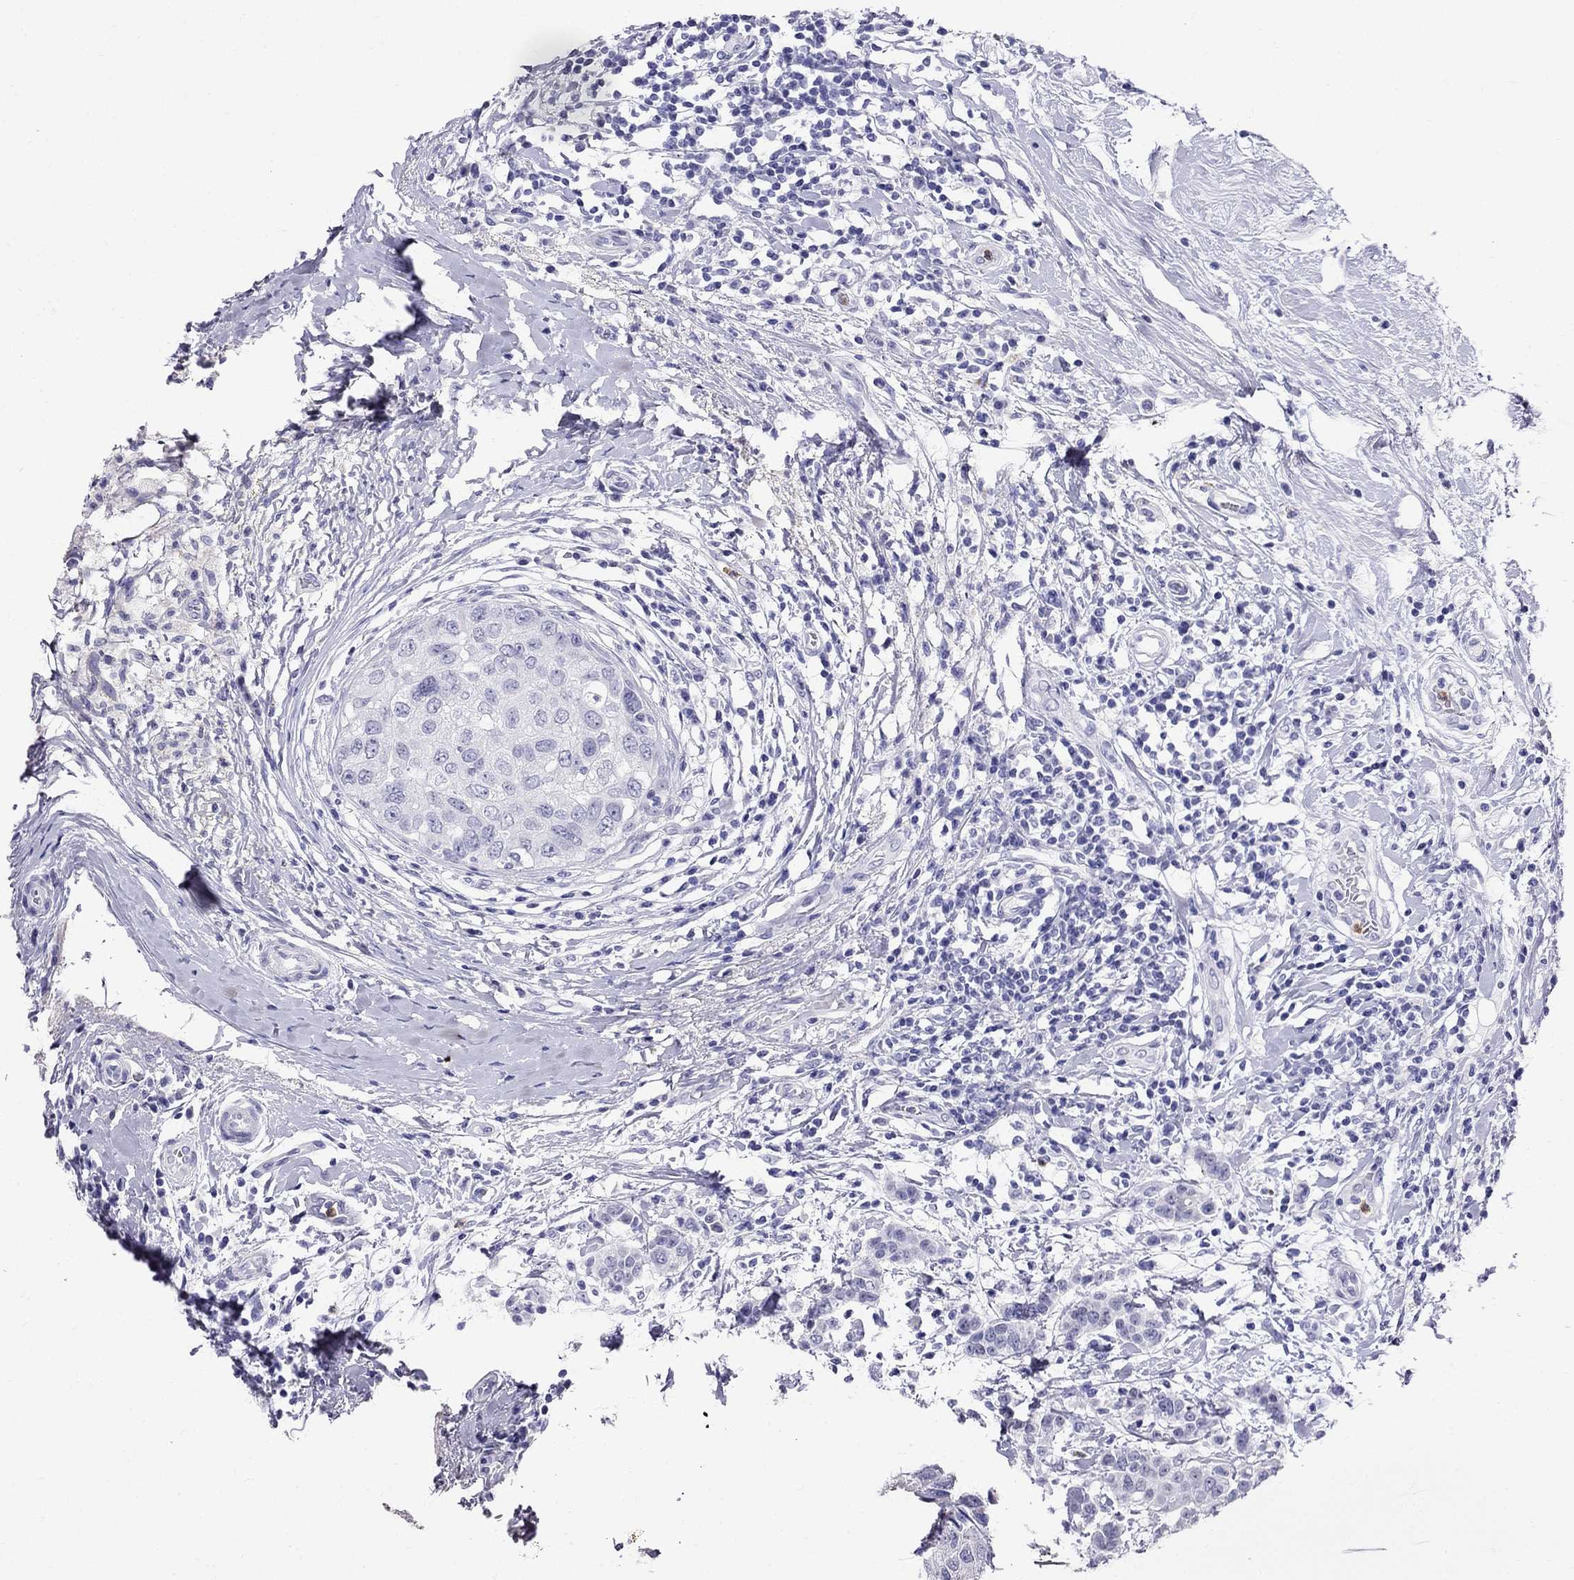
{"staining": {"intensity": "negative", "quantity": "none", "location": "none"}, "tissue": "breast cancer", "cell_type": "Tumor cells", "image_type": "cancer", "snomed": [{"axis": "morphology", "description": "Duct carcinoma"}, {"axis": "topography", "description": "Breast"}], "caption": "This is a image of IHC staining of breast cancer, which shows no expression in tumor cells.", "gene": "PPP1R36", "patient": {"sex": "female", "age": 27}}